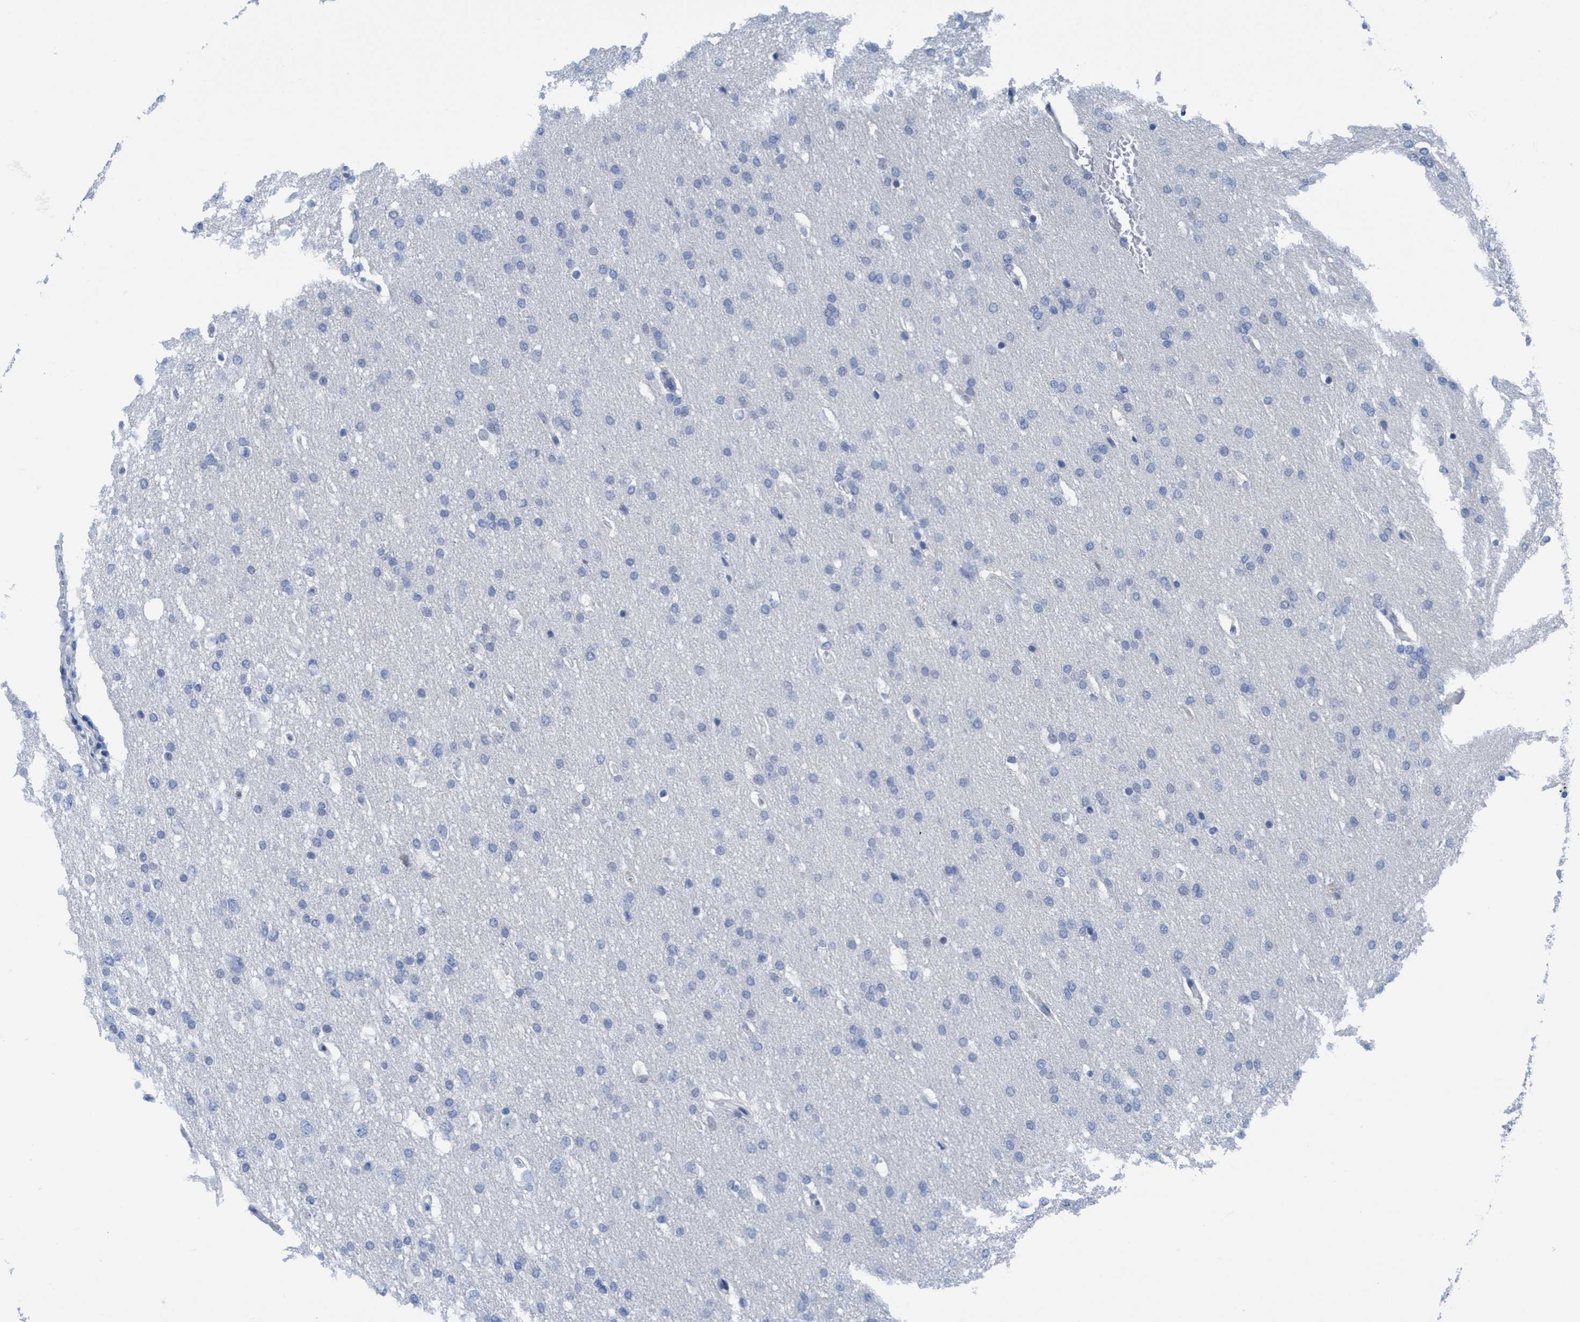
{"staining": {"intensity": "negative", "quantity": "none", "location": "none"}, "tissue": "glioma", "cell_type": "Tumor cells", "image_type": "cancer", "snomed": [{"axis": "morphology", "description": "Glioma, malignant, Low grade"}, {"axis": "topography", "description": "Brain"}], "caption": "This histopathology image is of malignant low-grade glioma stained with immunohistochemistry (IHC) to label a protein in brown with the nuclei are counter-stained blue. There is no positivity in tumor cells.", "gene": "DNAI1", "patient": {"sex": "female", "age": 37}}